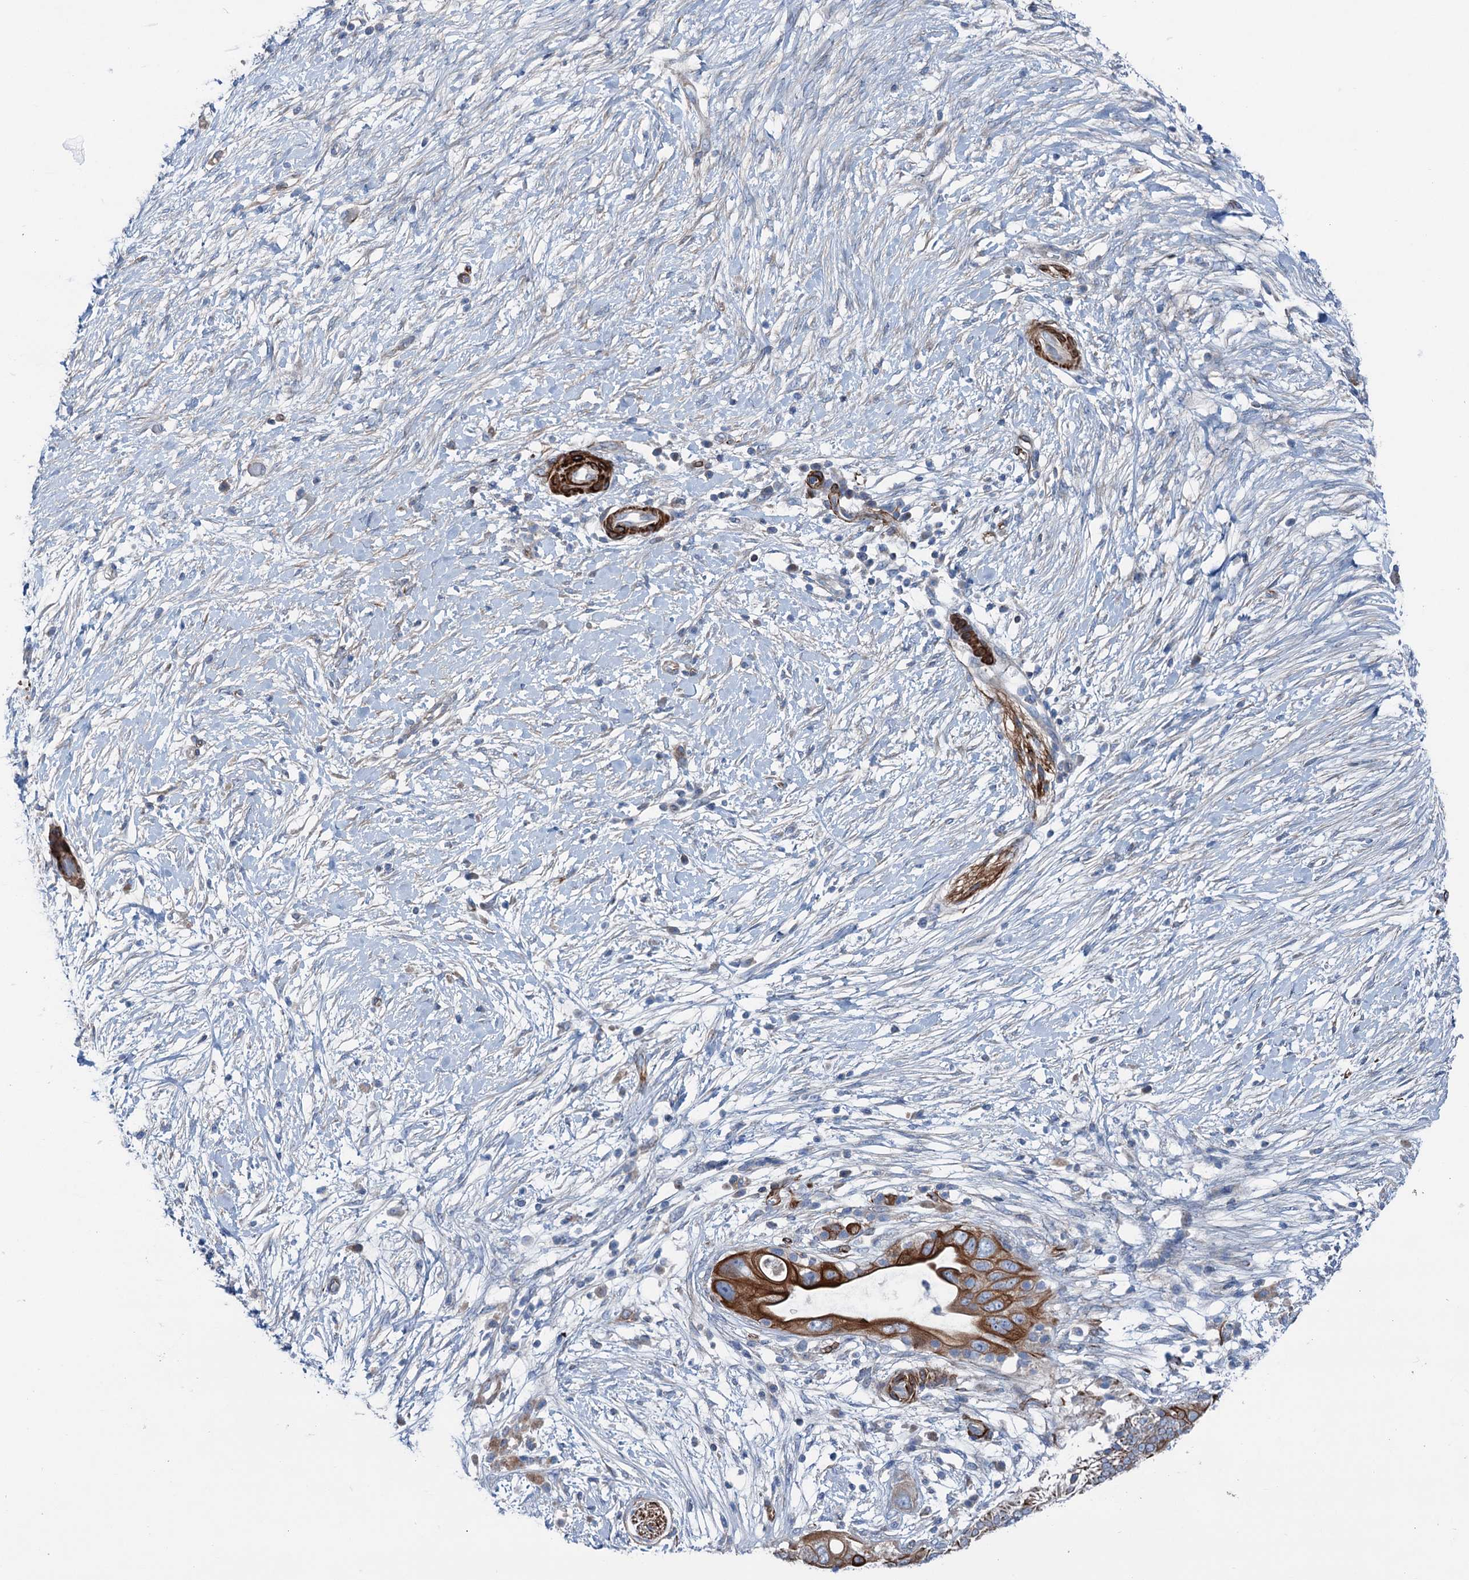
{"staining": {"intensity": "moderate", "quantity": ">75%", "location": "cytoplasmic/membranous"}, "tissue": "pancreatic cancer", "cell_type": "Tumor cells", "image_type": "cancer", "snomed": [{"axis": "morphology", "description": "Adenocarcinoma, NOS"}, {"axis": "topography", "description": "Pancreas"}], "caption": "Moderate cytoplasmic/membranous protein staining is identified in about >75% of tumor cells in adenocarcinoma (pancreatic).", "gene": "CALCOCO1", "patient": {"sex": "male", "age": 68}}